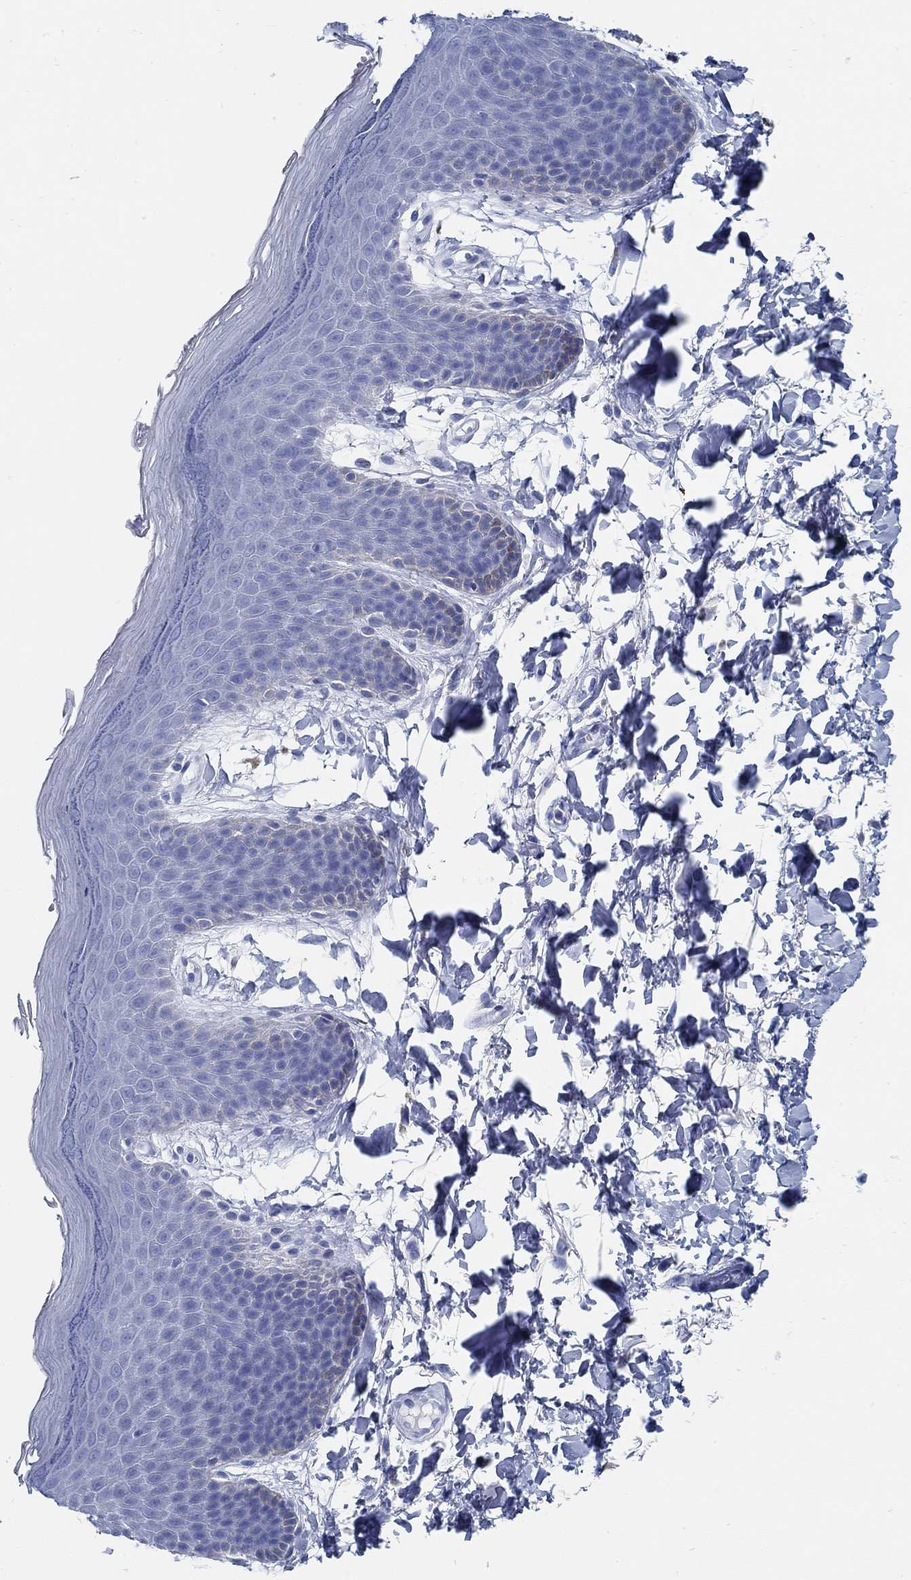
{"staining": {"intensity": "negative", "quantity": "none", "location": "none"}, "tissue": "skin", "cell_type": "Epidermal cells", "image_type": "normal", "snomed": [{"axis": "morphology", "description": "Normal tissue, NOS"}, {"axis": "topography", "description": "Anal"}], "caption": "Immunohistochemical staining of normal skin demonstrates no significant expression in epidermal cells.", "gene": "SLC45A1", "patient": {"sex": "male", "age": 53}}